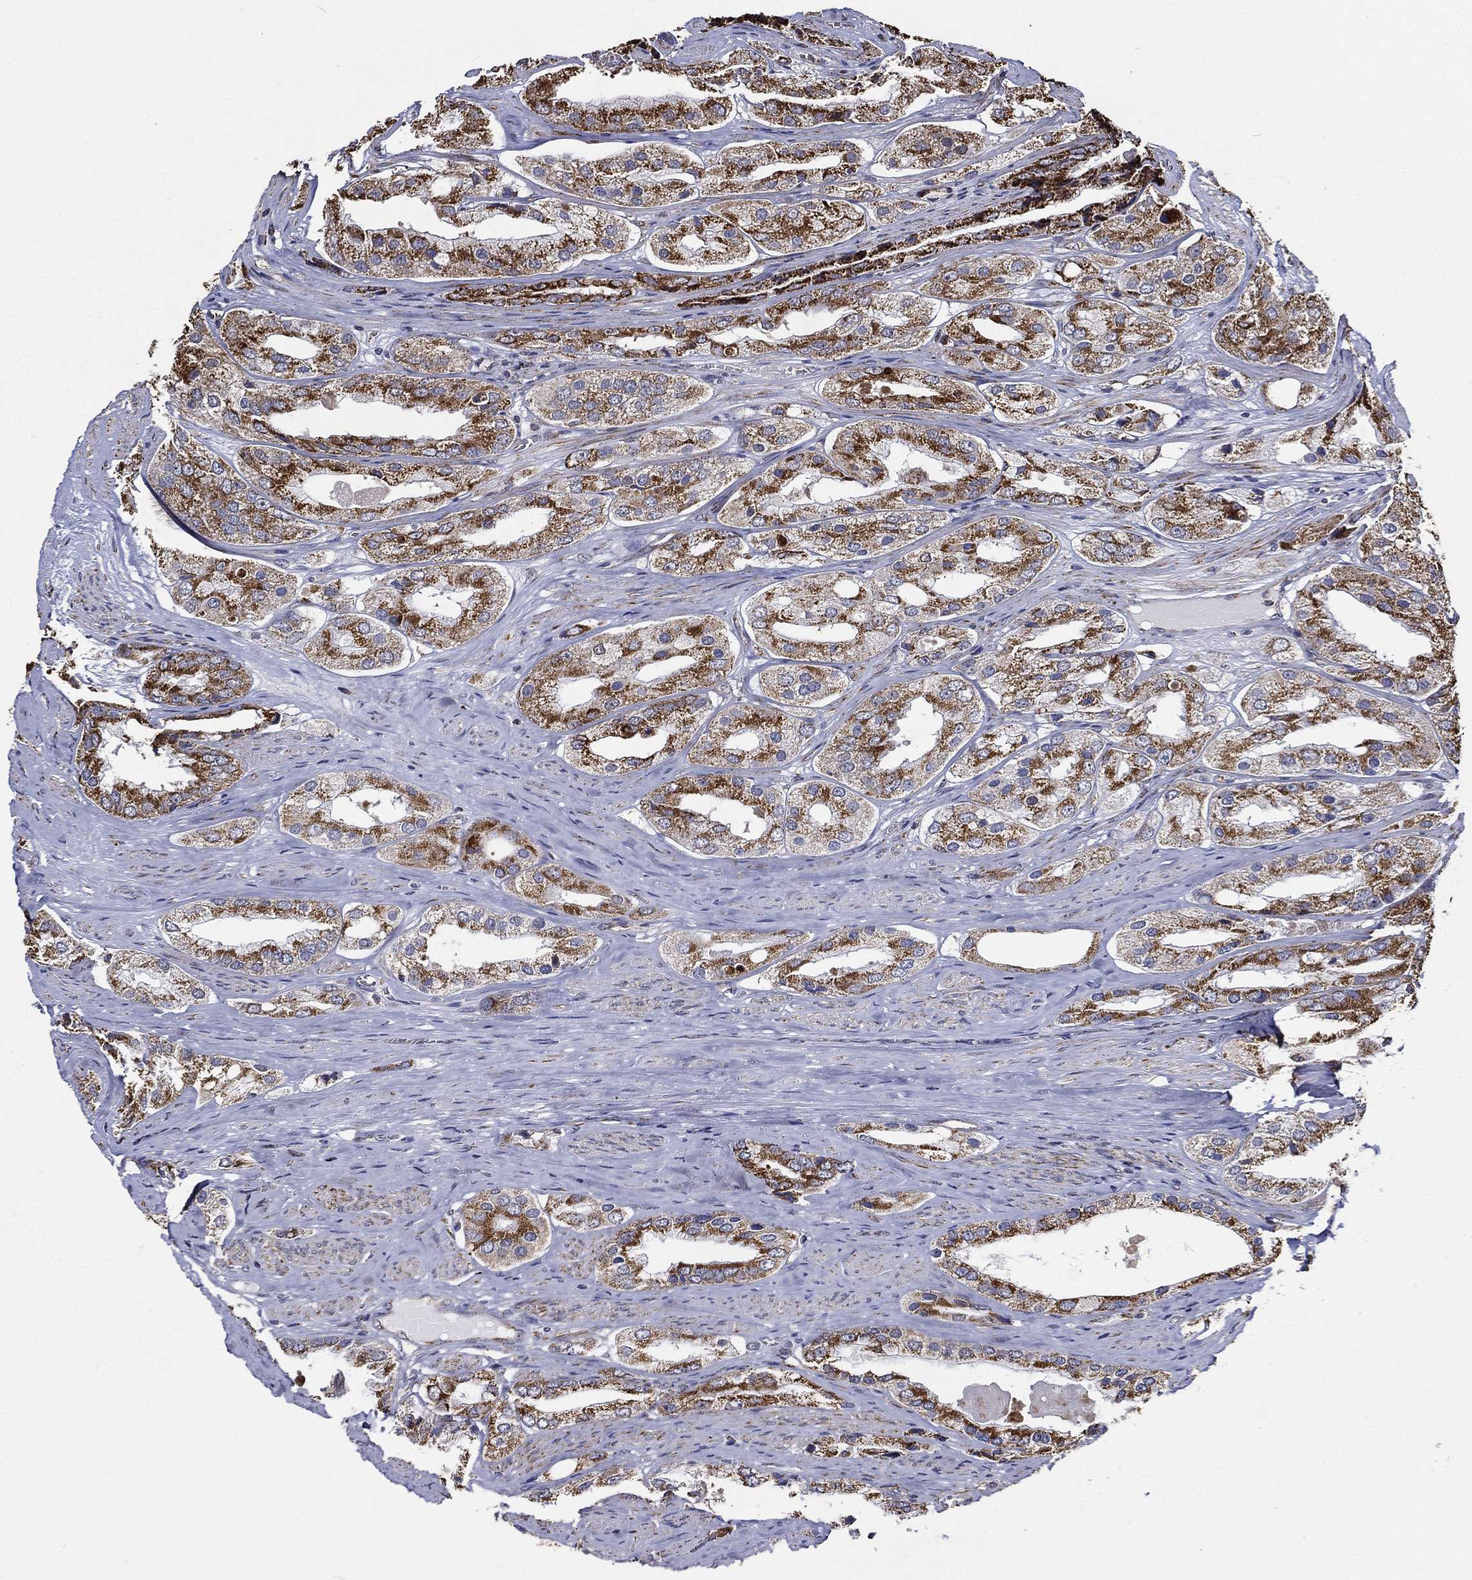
{"staining": {"intensity": "moderate", "quantity": ">75%", "location": "cytoplasmic/membranous"}, "tissue": "prostate cancer", "cell_type": "Tumor cells", "image_type": "cancer", "snomed": [{"axis": "morphology", "description": "Adenocarcinoma, Low grade"}, {"axis": "topography", "description": "Prostate"}], "caption": "Immunohistochemical staining of human prostate adenocarcinoma (low-grade) displays medium levels of moderate cytoplasmic/membranous positivity in about >75% of tumor cells.", "gene": "NDUFAB1", "patient": {"sex": "male", "age": 69}}